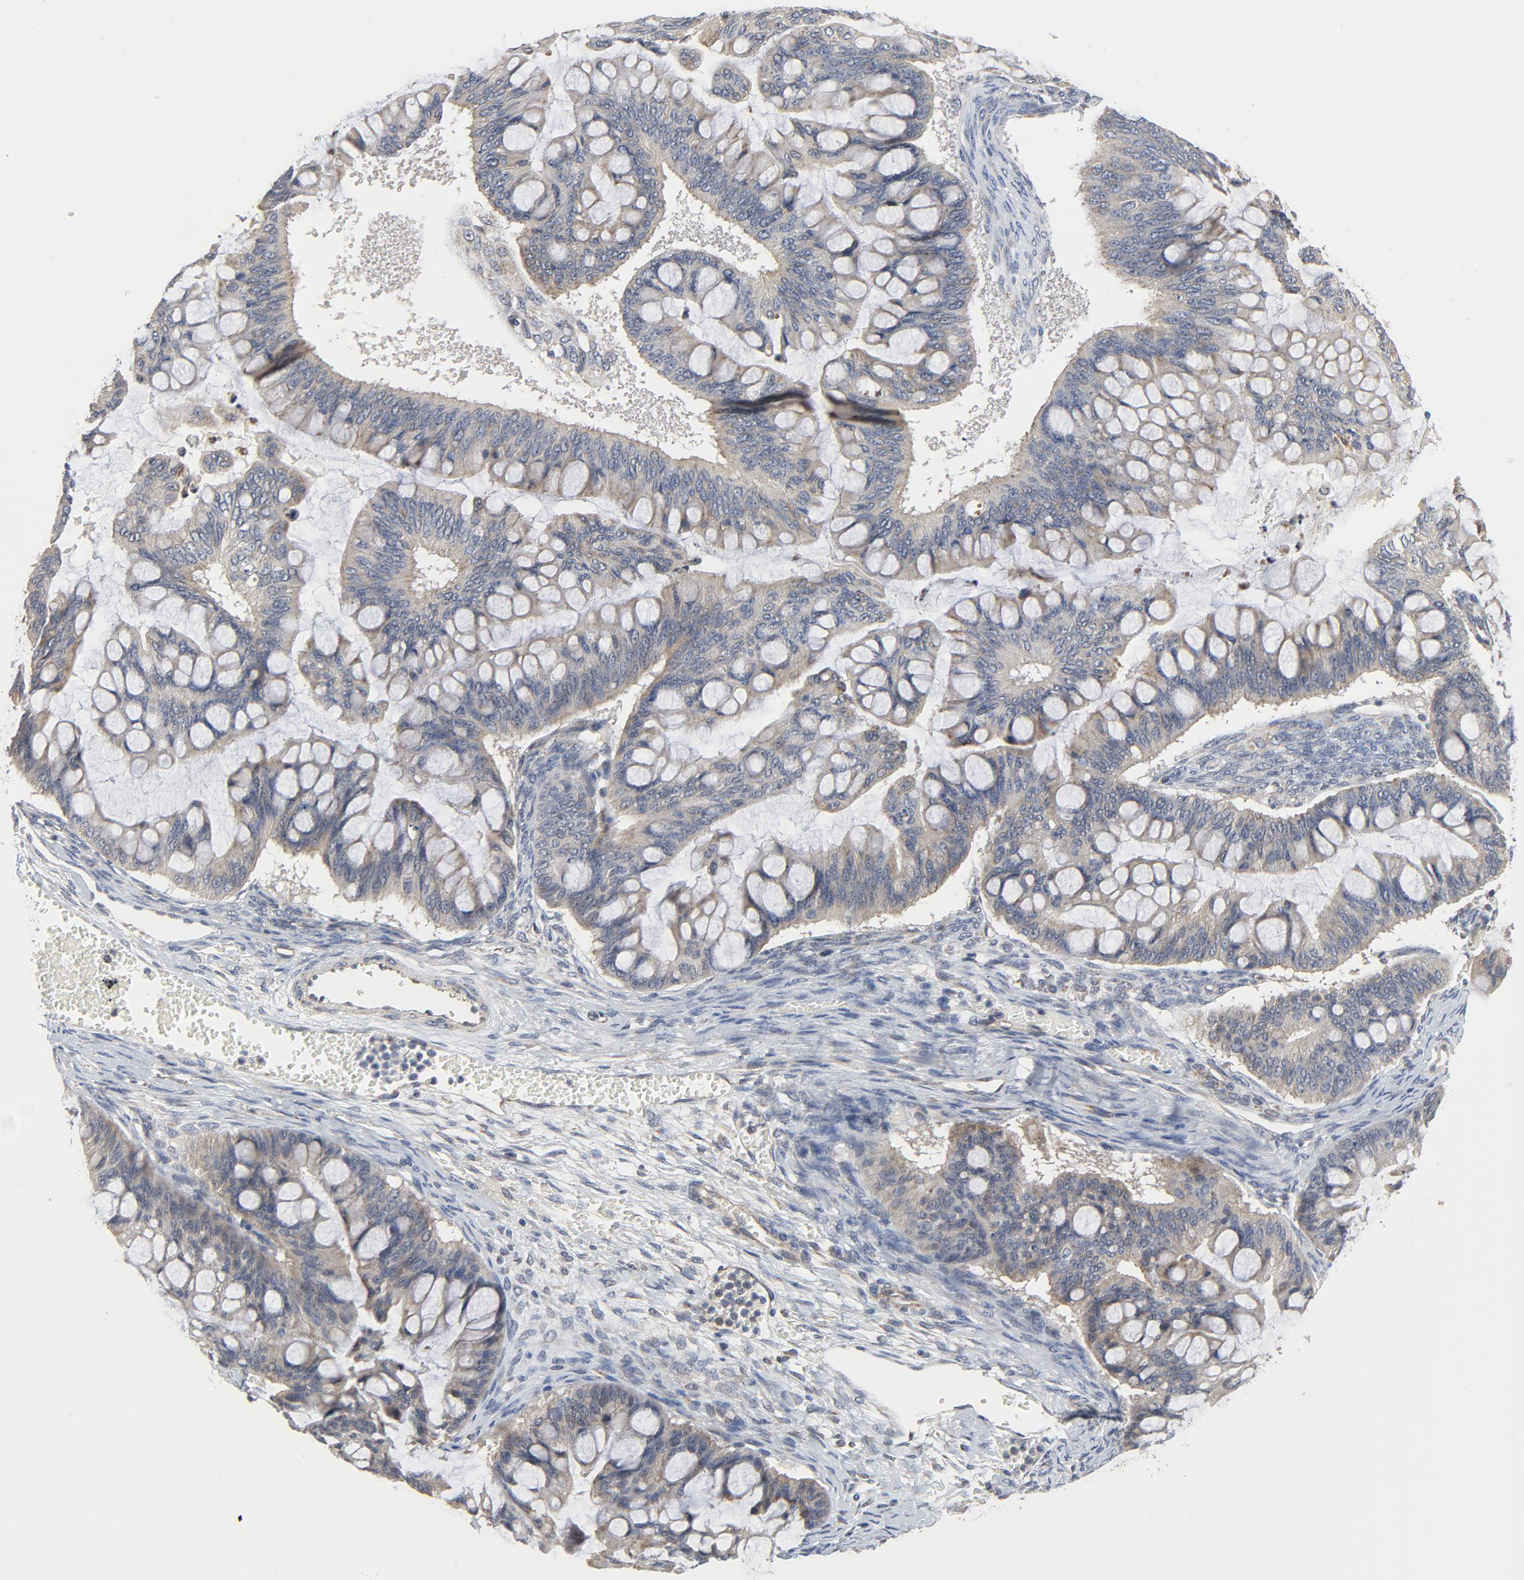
{"staining": {"intensity": "weak", "quantity": ">75%", "location": "cytoplasmic/membranous"}, "tissue": "ovarian cancer", "cell_type": "Tumor cells", "image_type": "cancer", "snomed": [{"axis": "morphology", "description": "Cystadenocarcinoma, mucinous, NOS"}, {"axis": "topography", "description": "Ovary"}], "caption": "Ovarian cancer was stained to show a protein in brown. There is low levels of weak cytoplasmic/membranous positivity in approximately >75% of tumor cells.", "gene": "C14orf119", "patient": {"sex": "female", "age": 73}}